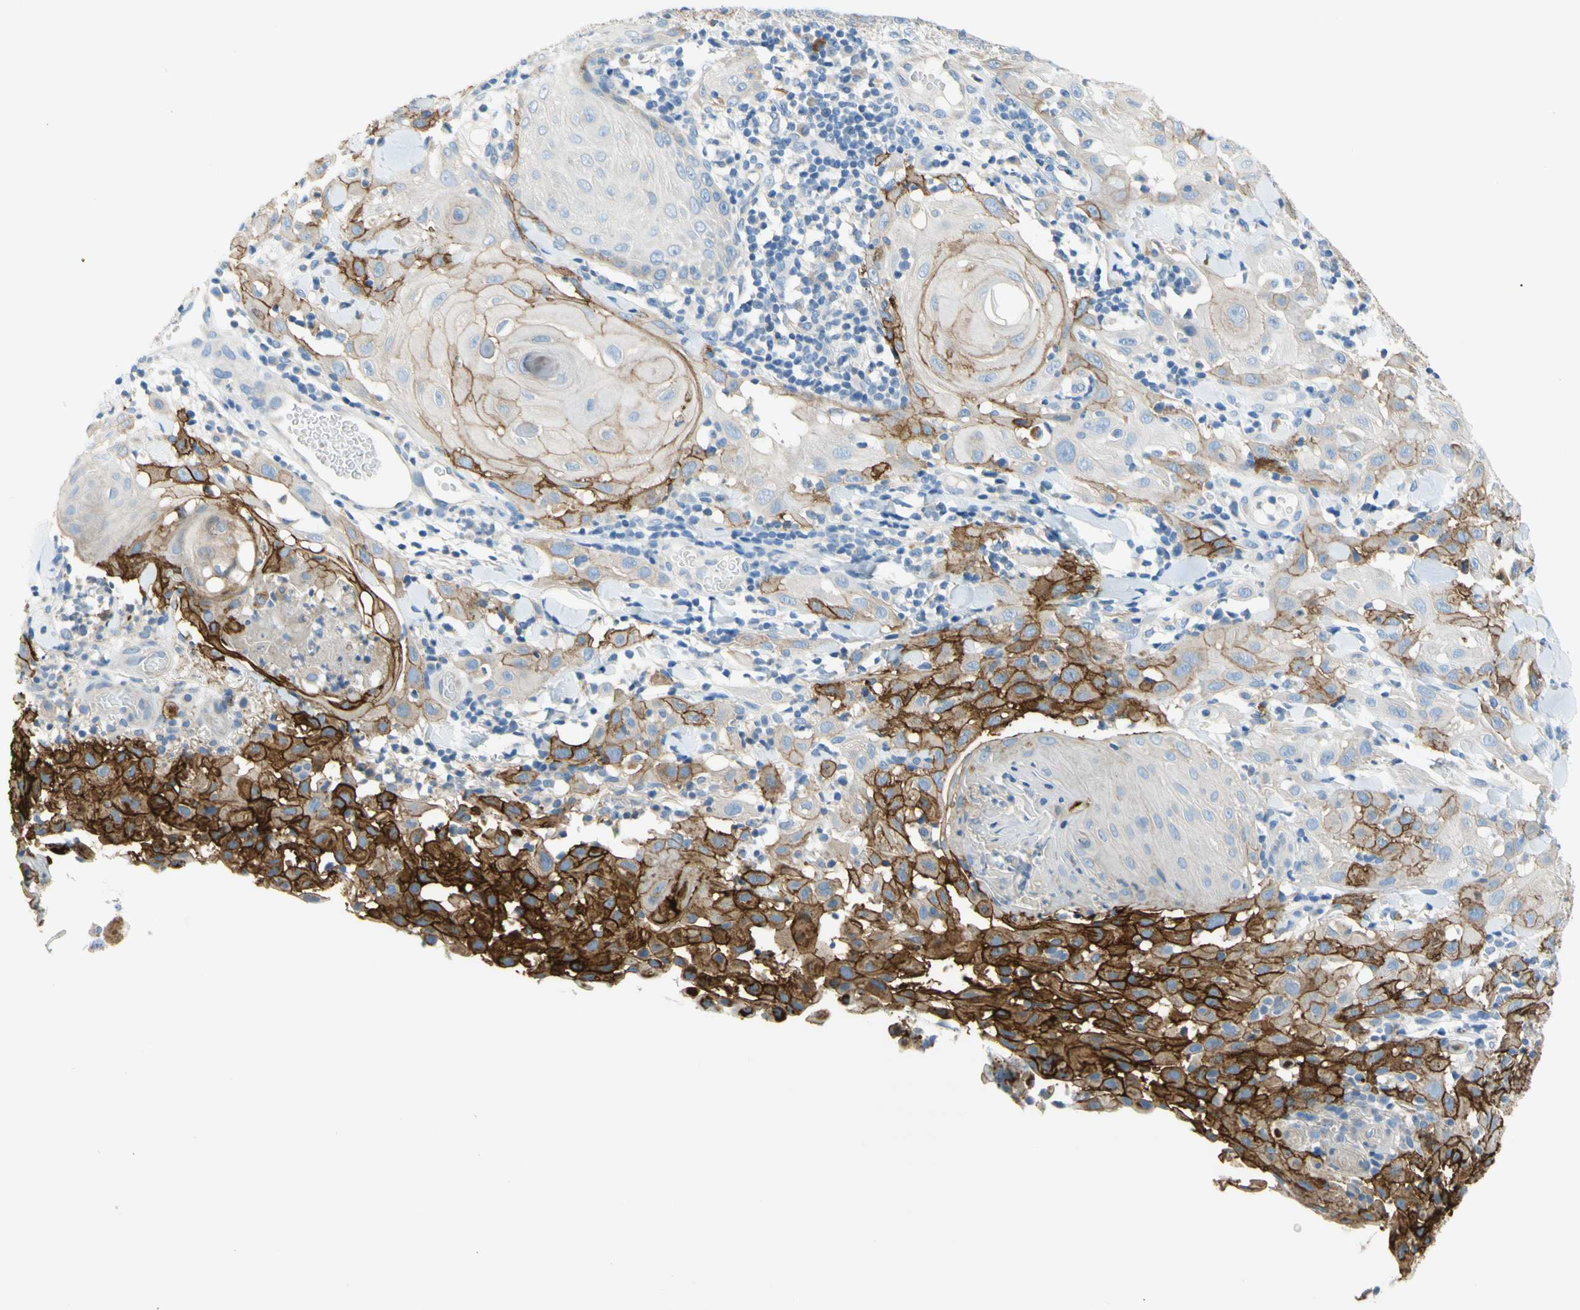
{"staining": {"intensity": "strong", "quantity": "25%-75%", "location": "cytoplasmic/membranous"}, "tissue": "skin cancer", "cell_type": "Tumor cells", "image_type": "cancer", "snomed": [{"axis": "morphology", "description": "Squamous cell carcinoma, NOS"}, {"axis": "topography", "description": "Skin"}], "caption": "This is an image of immunohistochemistry (IHC) staining of skin squamous cell carcinoma, which shows strong expression in the cytoplasmic/membranous of tumor cells.", "gene": "F3", "patient": {"sex": "male", "age": 24}}